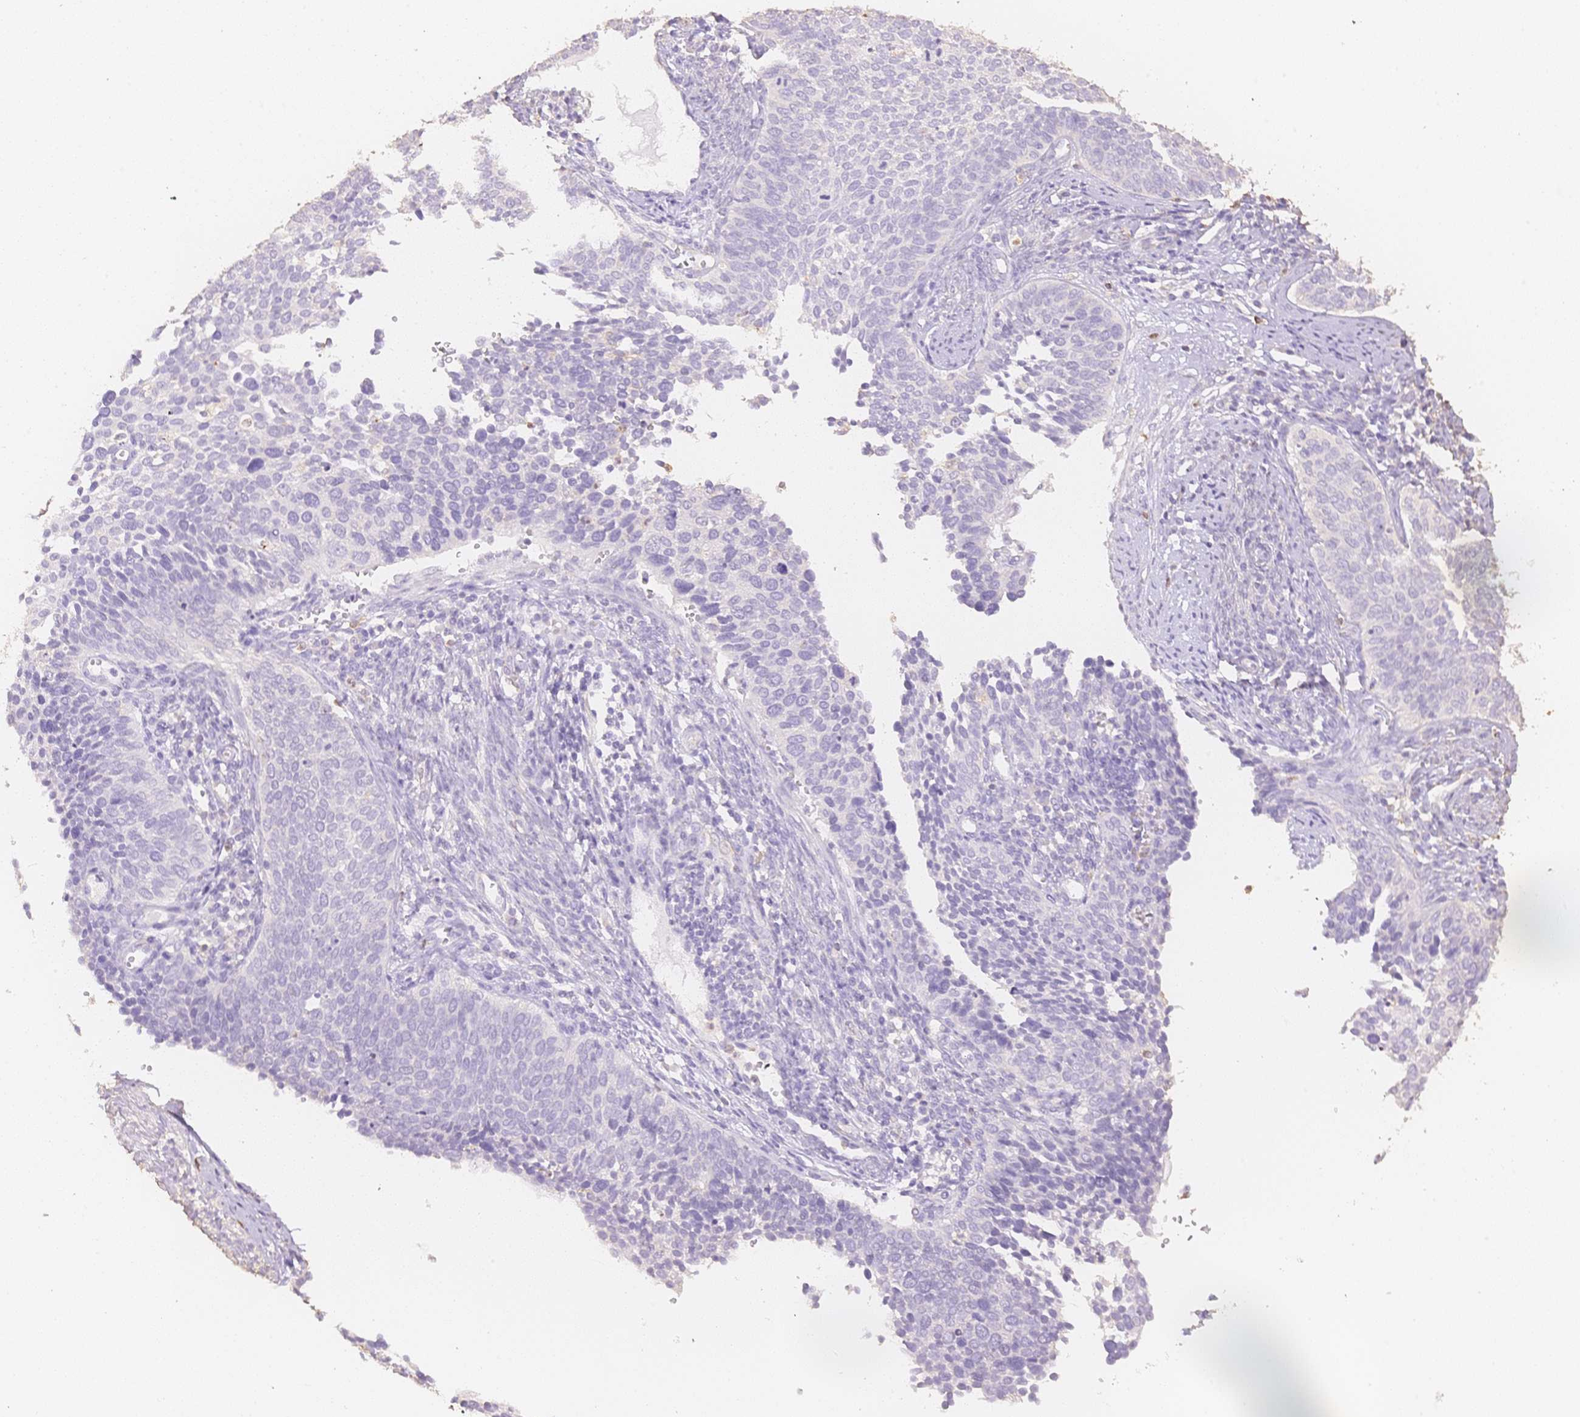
{"staining": {"intensity": "negative", "quantity": "none", "location": "none"}, "tissue": "cervical cancer", "cell_type": "Tumor cells", "image_type": "cancer", "snomed": [{"axis": "morphology", "description": "Squamous cell carcinoma, NOS"}, {"axis": "topography", "description": "Cervix"}], "caption": "An IHC histopathology image of cervical cancer (squamous cell carcinoma) is shown. There is no staining in tumor cells of cervical cancer (squamous cell carcinoma).", "gene": "MBOAT7", "patient": {"sex": "female", "age": 34}}